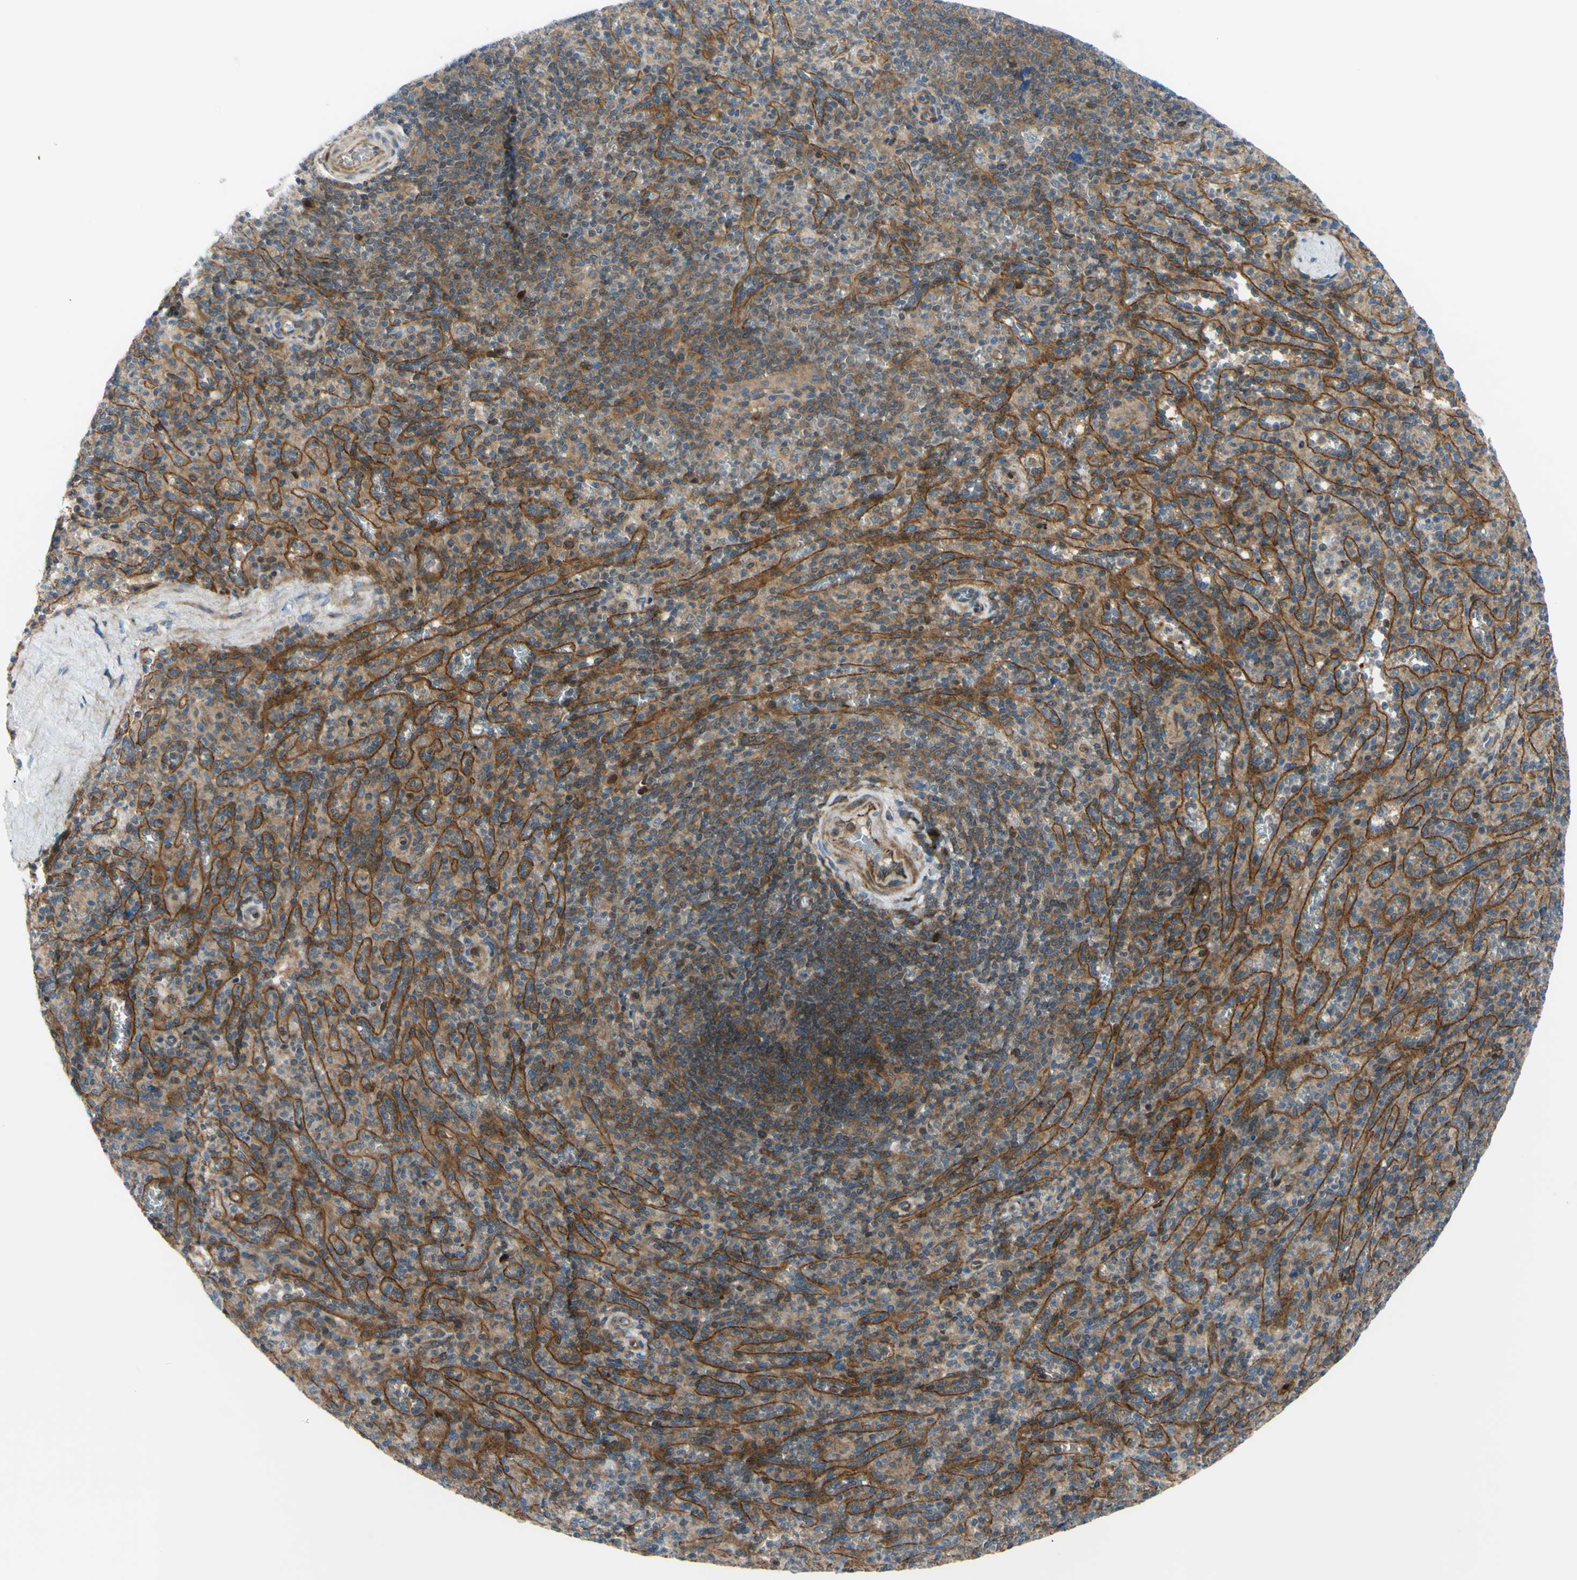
{"staining": {"intensity": "weak", "quantity": "25%-75%", "location": "cytoplasmic/membranous"}, "tissue": "spleen", "cell_type": "Cells in red pulp", "image_type": "normal", "snomed": [{"axis": "morphology", "description": "Normal tissue, NOS"}, {"axis": "topography", "description": "Spleen"}], "caption": "Unremarkable spleen reveals weak cytoplasmic/membranous positivity in approximately 25%-75% of cells in red pulp, visualized by immunohistochemistry.", "gene": "PAK2", "patient": {"sex": "male", "age": 36}}